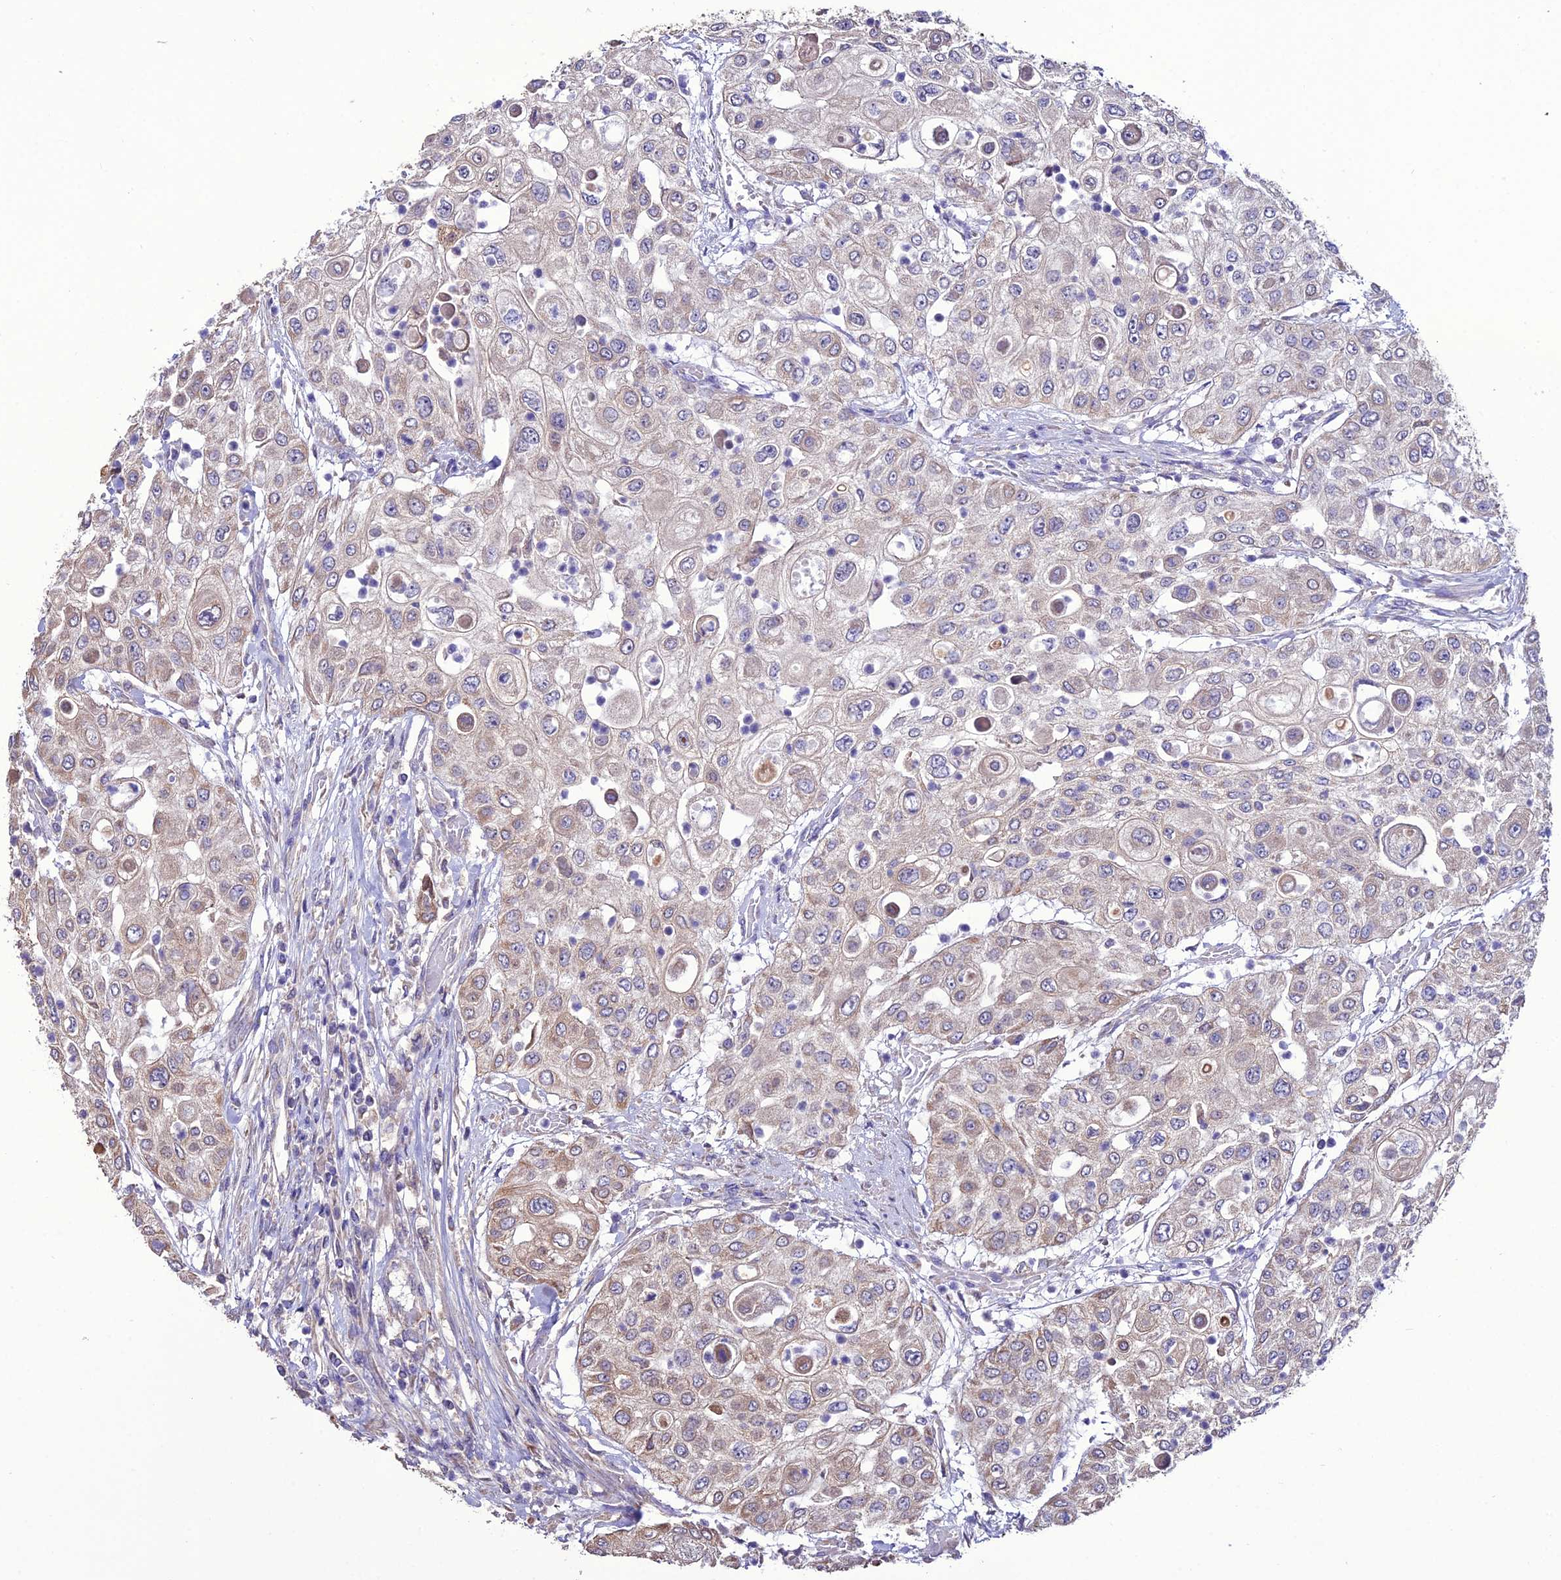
{"staining": {"intensity": "weak", "quantity": "<25%", "location": "cytoplasmic/membranous"}, "tissue": "urothelial cancer", "cell_type": "Tumor cells", "image_type": "cancer", "snomed": [{"axis": "morphology", "description": "Urothelial carcinoma, High grade"}, {"axis": "topography", "description": "Urinary bladder"}], "caption": "The histopathology image demonstrates no staining of tumor cells in high-grade urothelial carcinoma.", "gene": "HOGA1", "patient": {"sex": "female", "age": 79}}